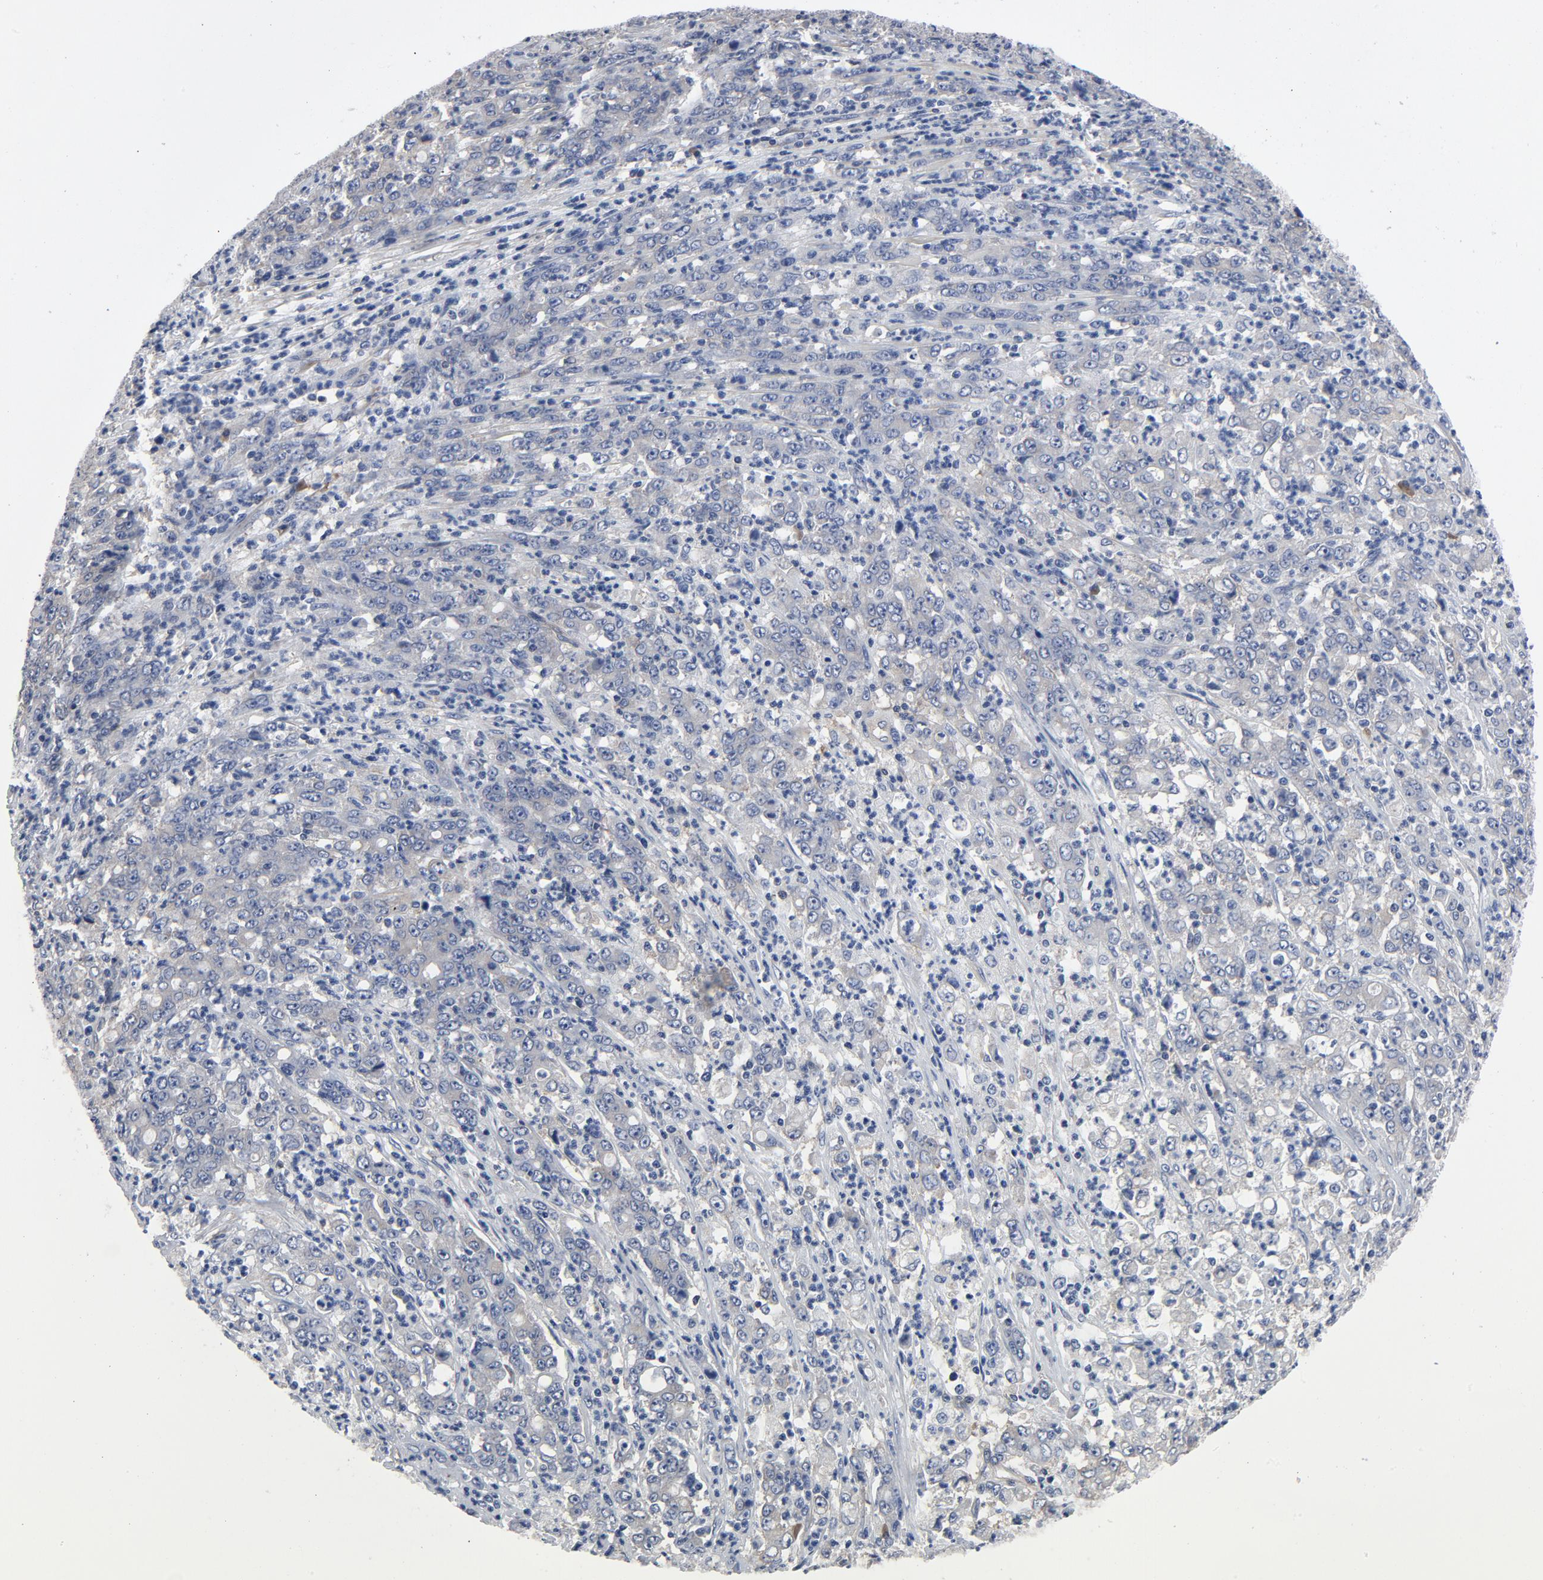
{"staining": {"intensity": "weak", "quantity": "25%-75%", "location": "cytoplasmic/membranous"}, "tissue": "stomach cancer", "cell_type": "Tumor cells", "image_type": "cancer", "snomed": [{"axis": "morphology", "description": "Adenocarcinoma, NOS"}, {"axis": "topography", "description": "Stomach, lower"}], "caption": "DAB (3,3'-diaminobenzidine) immunohistochemical staining of stomach cancer (adenocarcinoma) exhibits weak cytoplasmic/membranous protein staining in approximately 25%-75% of tumor cells. (Stains: DAB (3,3'-diaminobenzidine) in brown, nuclei in blue, Microscopy: brightfield microscopy at high magnification).", "gene": "DYNLT3", "patient": {"sex": "female", "age": 71}}